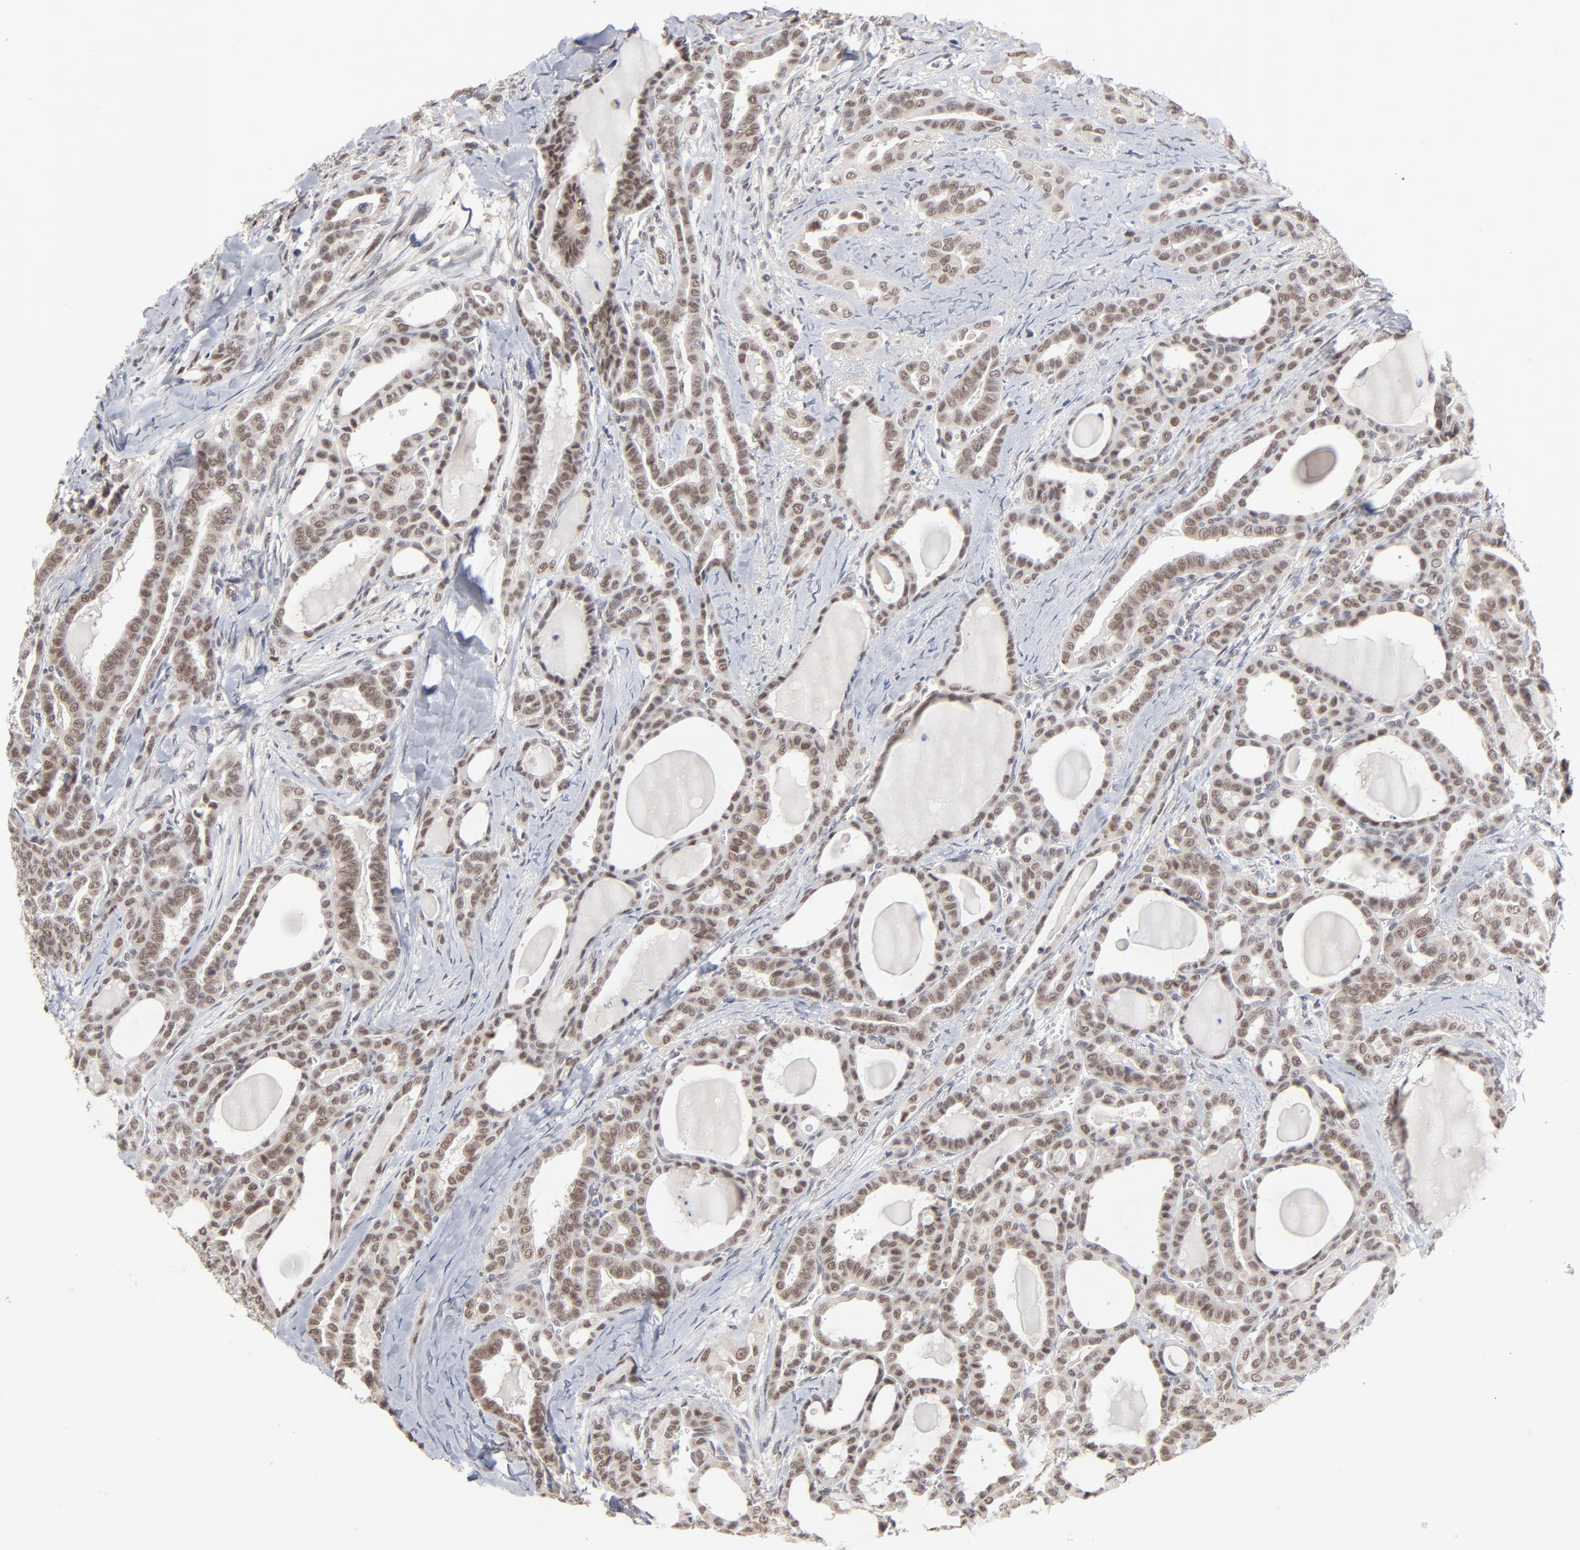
{"staining": {"intensity": "weak", "quantity": ">75%", "location": "nuclear"}, "tissue": "thyroid cancer", "cell_type": "Tumor cells", "image_type": "cancer", "snomed": [{"axis": "morphology", "description": "Carcinoma, NOS"}, {"axis": "topography", "description": "Thyroid gland"}], "caption": "IHC image of neoplastic tissue: human carcinoma (thyroid) stained using immunohistochemistry shows low levels of weak protein expression localized specifically in the nuclear of tumor cells, appearing as a nuclear brown color.", "gene": "MBIP", "patient": {"sex": "female", "age": 91}}